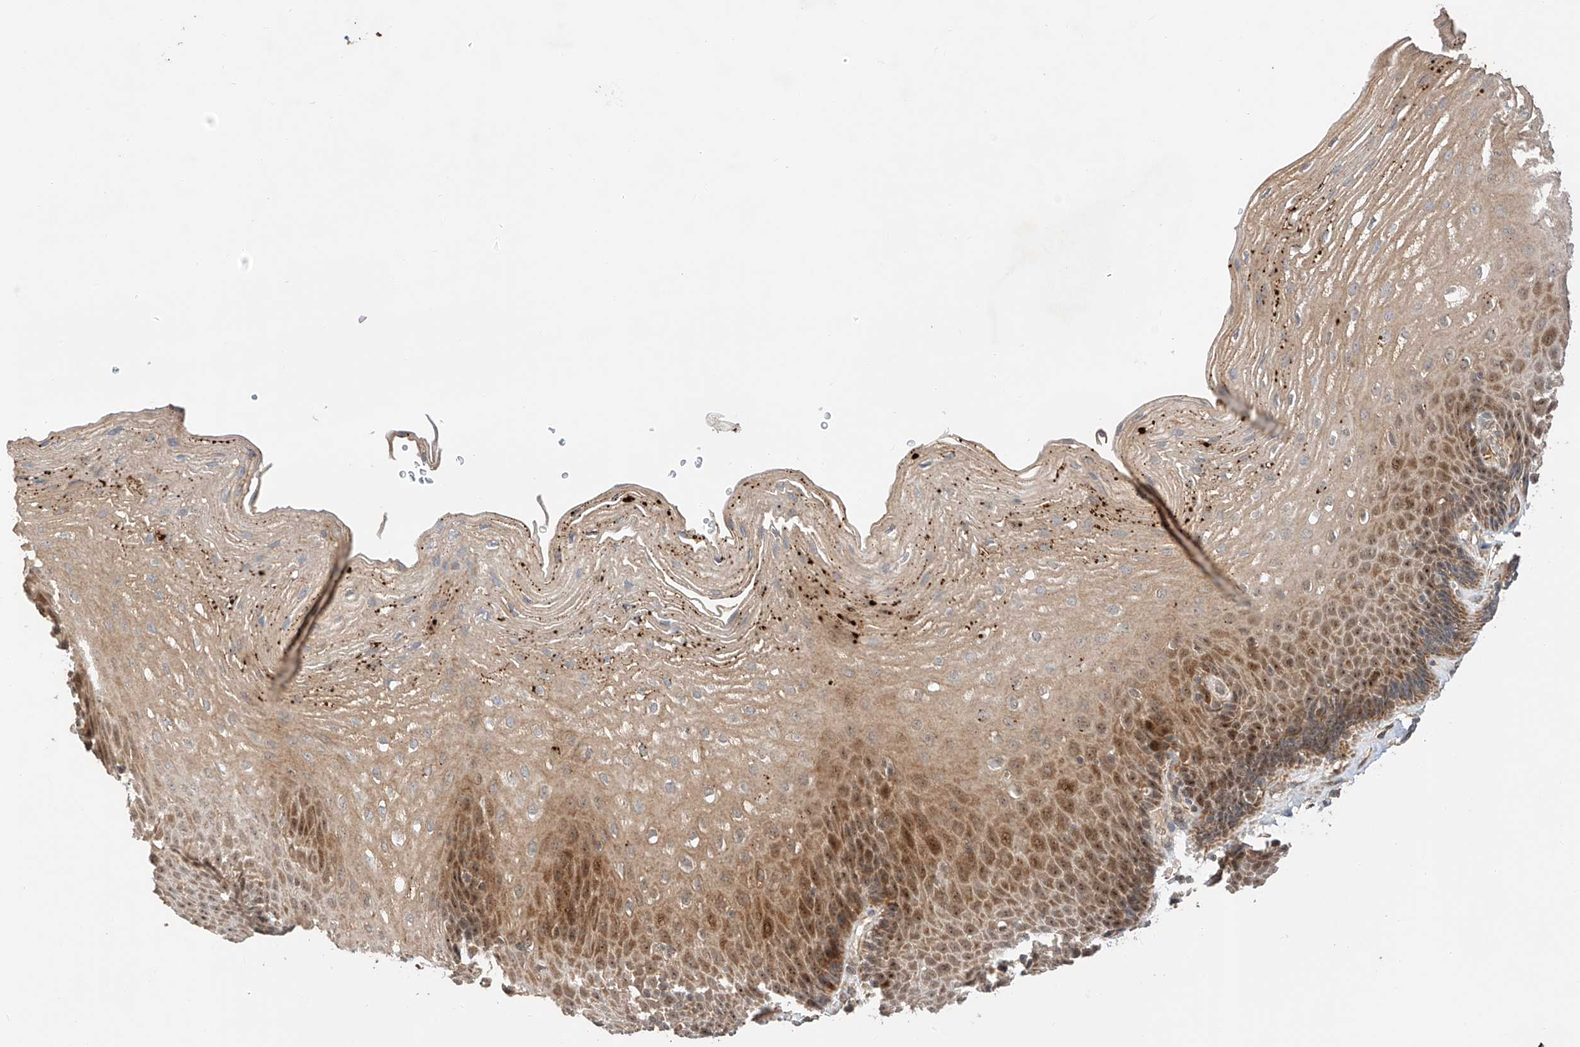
{"staining": {"intensity": "moderate", "quantity": ">75%", "location": "cytoplasmic/membranous,nuclear"}, "tissue": "esophagus", "cell_type": "Squamous epithelial cells", "image_type": "normal", "snomed": [{"axis": "morphology", "description": "Normal tissue, NOS"}, {"axis": "topography", "description": "Esophagus"}], "caption": "Immunohistochemical staining of unremarkable human esophagus shows >75% levels of moderate cytoplasmic/membranous,nuclear protein expression in approximately >75% of squamous epithelial cells. The protein is shown in brown color, while the nuclei are stained blue.", "gene": "RAB23", "patient": {"sex": "female", "age": 66}}